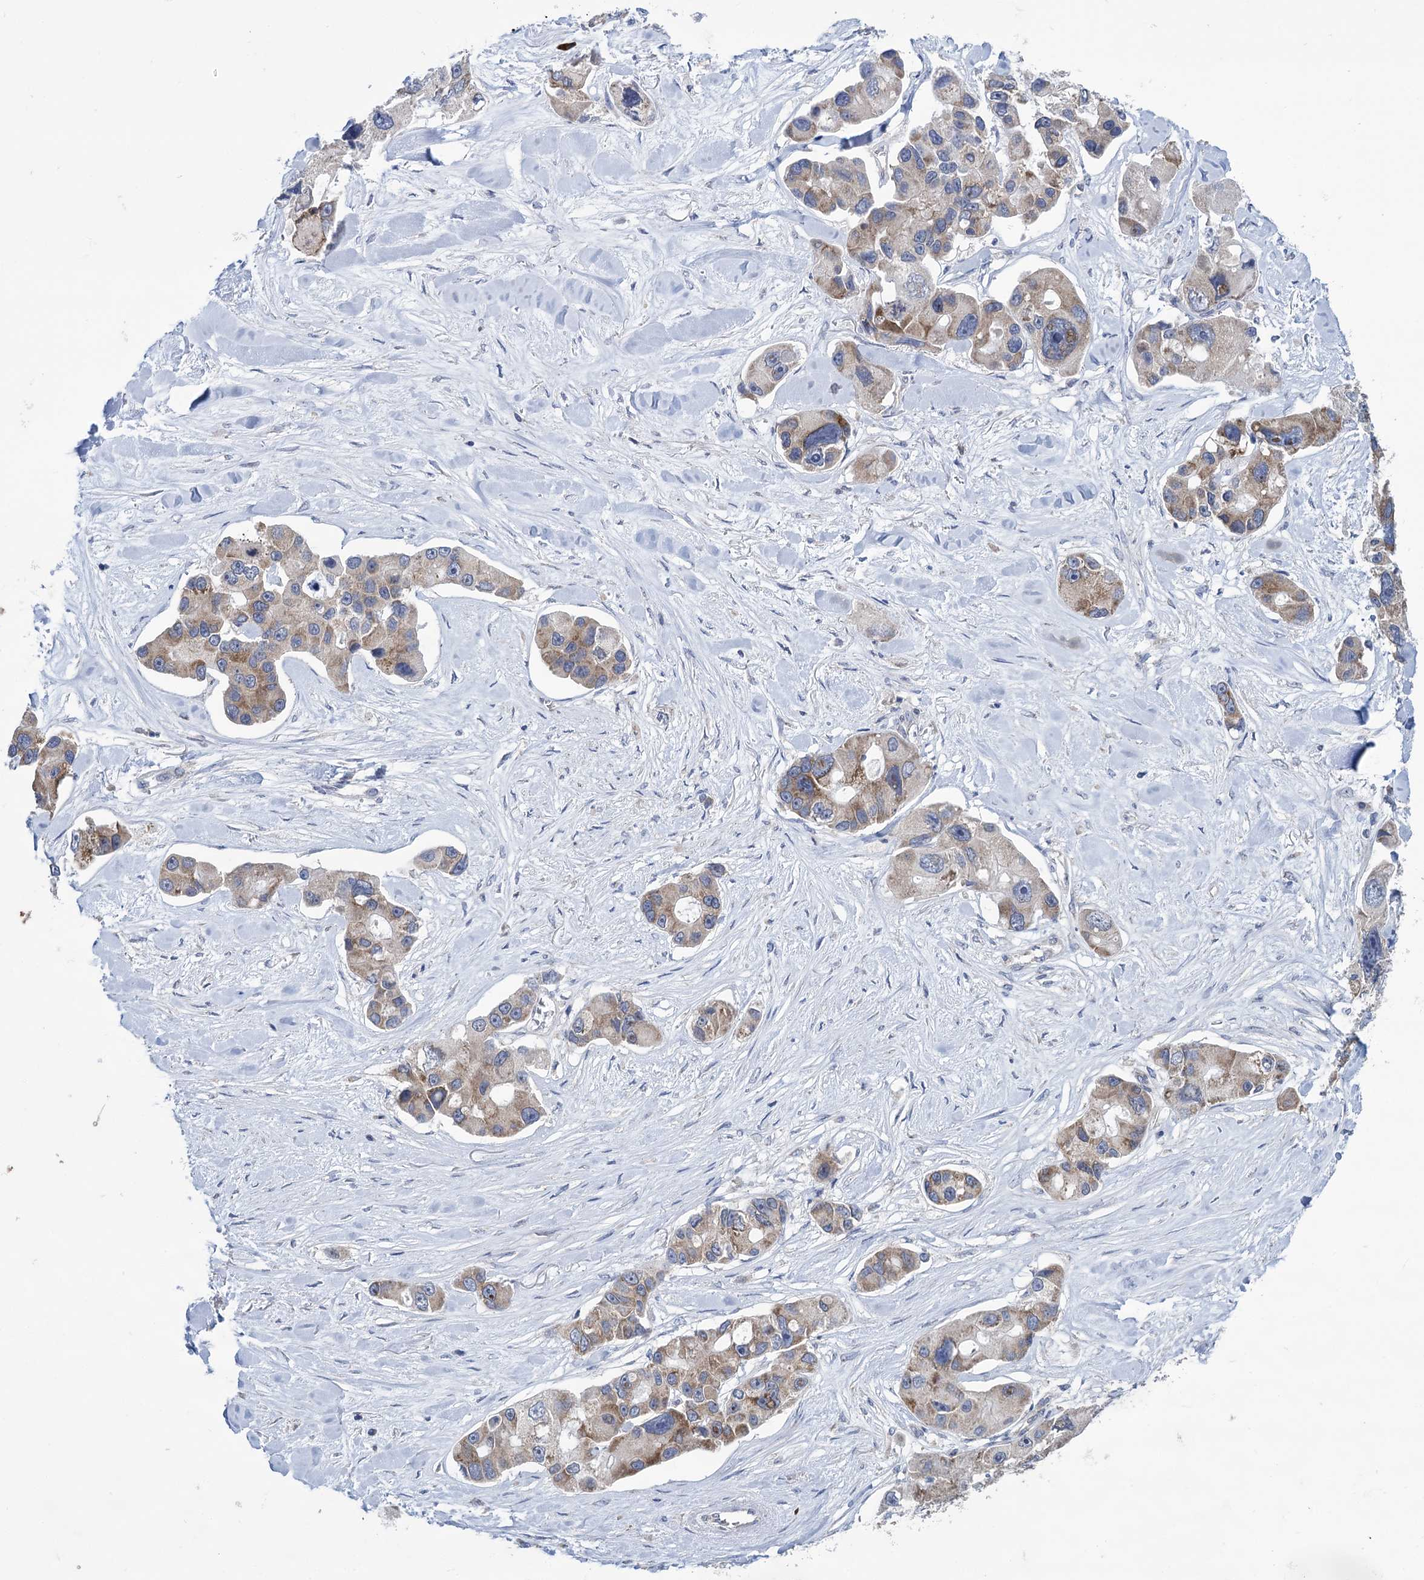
{"staining": {"intensity": "moderate", "quantity": ">75%", "location": "cytoplasmic/membranous"}, "tissue": "lung cancer", "cell_type": "Tumor cells", "image_type": "cancer", "snomed": [{"axis": "morphology", "description": "Adenocarcinoma, NOS"}, {"axis": "topography", "description": "Lung"}], "caption": "Protein expression by IHC demonstrates moderate cytoplasmic/membranous expression in approximately >75% of tumor cells in lung cancer.", "gene": "GSTM2", "patient": {"sex": "female", "age": 54}}